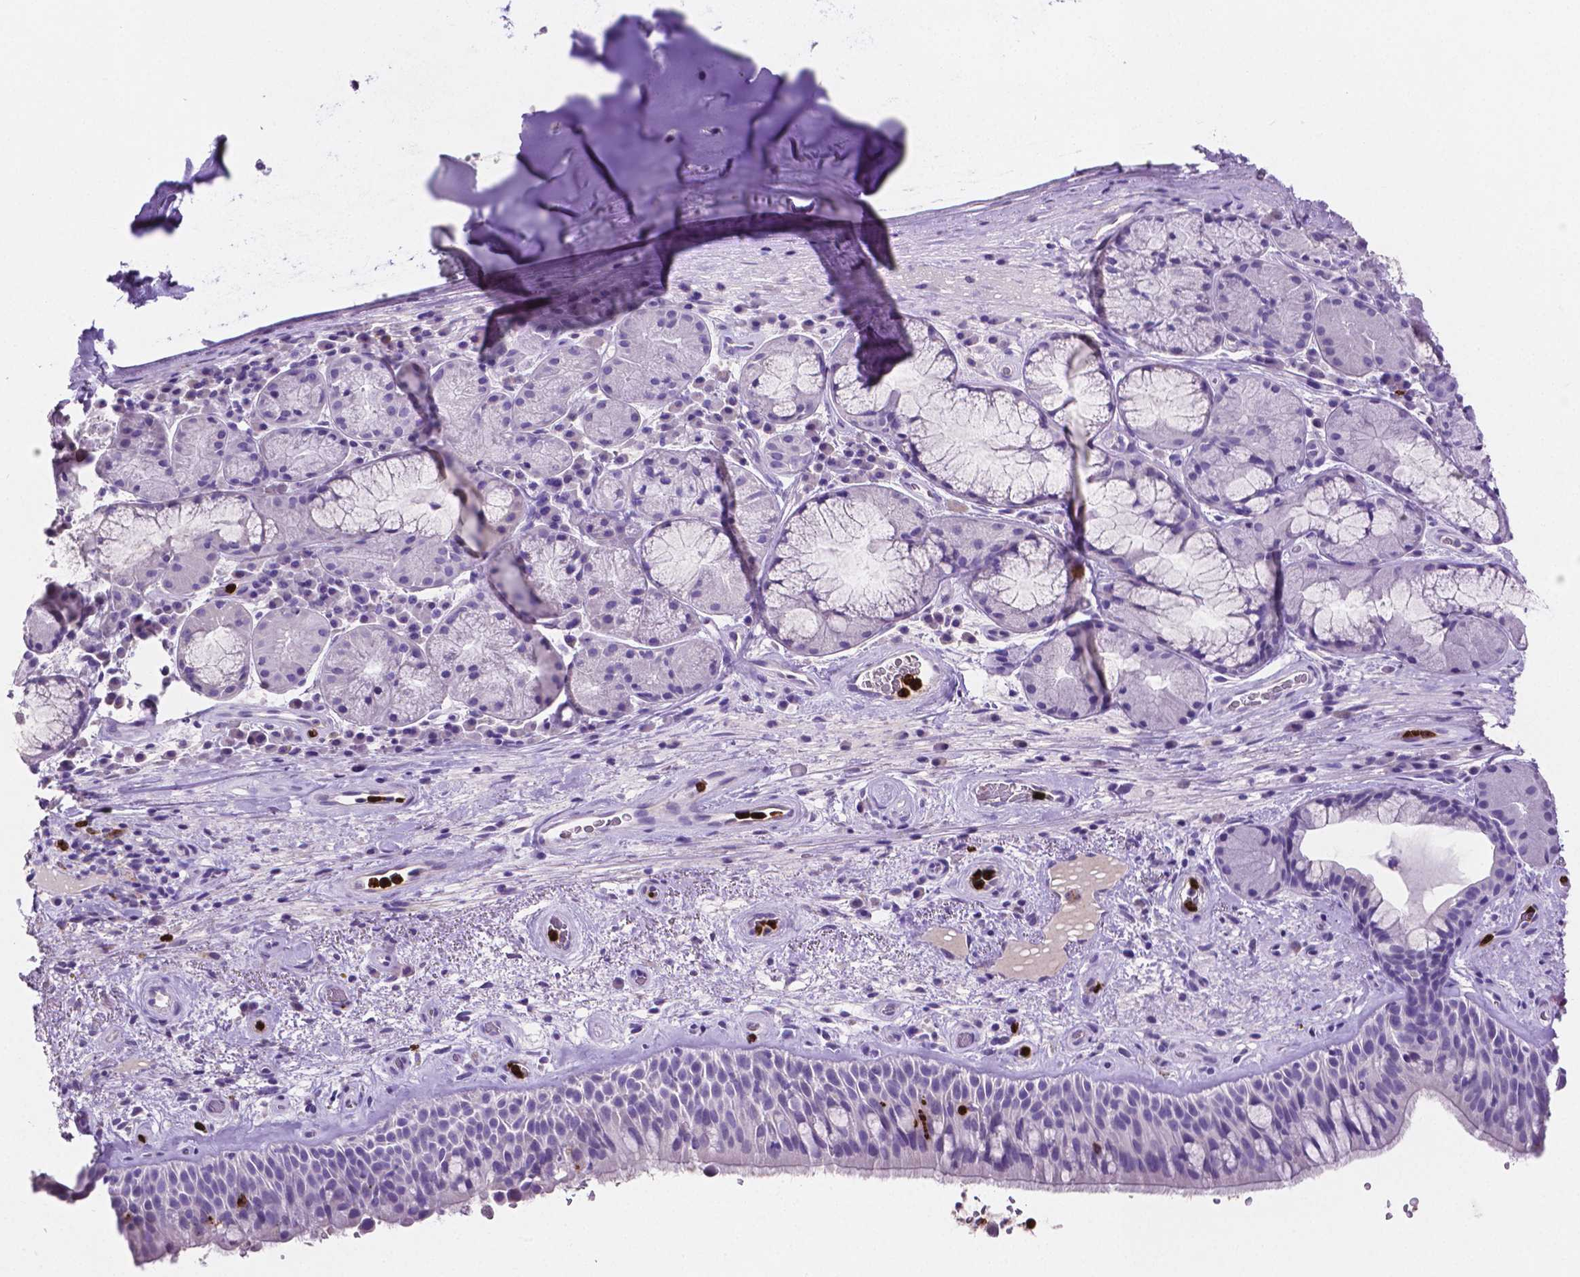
{"staining": {"intensity": "negative", "quantity": "none", "location": "none"}, "tissue": "bronchus", "cell_type": "Respiratory epithelial cells", "image_type": "normal", "snomed": [{"axis": "morphology", "description": "Normal tissue, NOS"}, {"axis": "topography", "description": "Bronchus"}], "caption": "The histopathology image demonstrates no significant expression in respiratory epithelial cells of bronchus. (Brightfield microscopy of DAB (3,3'-diaminobenzidine) IHC at high magnification).", "gene": "MMP9", "patient": {"sex": "male", "age": 48}}